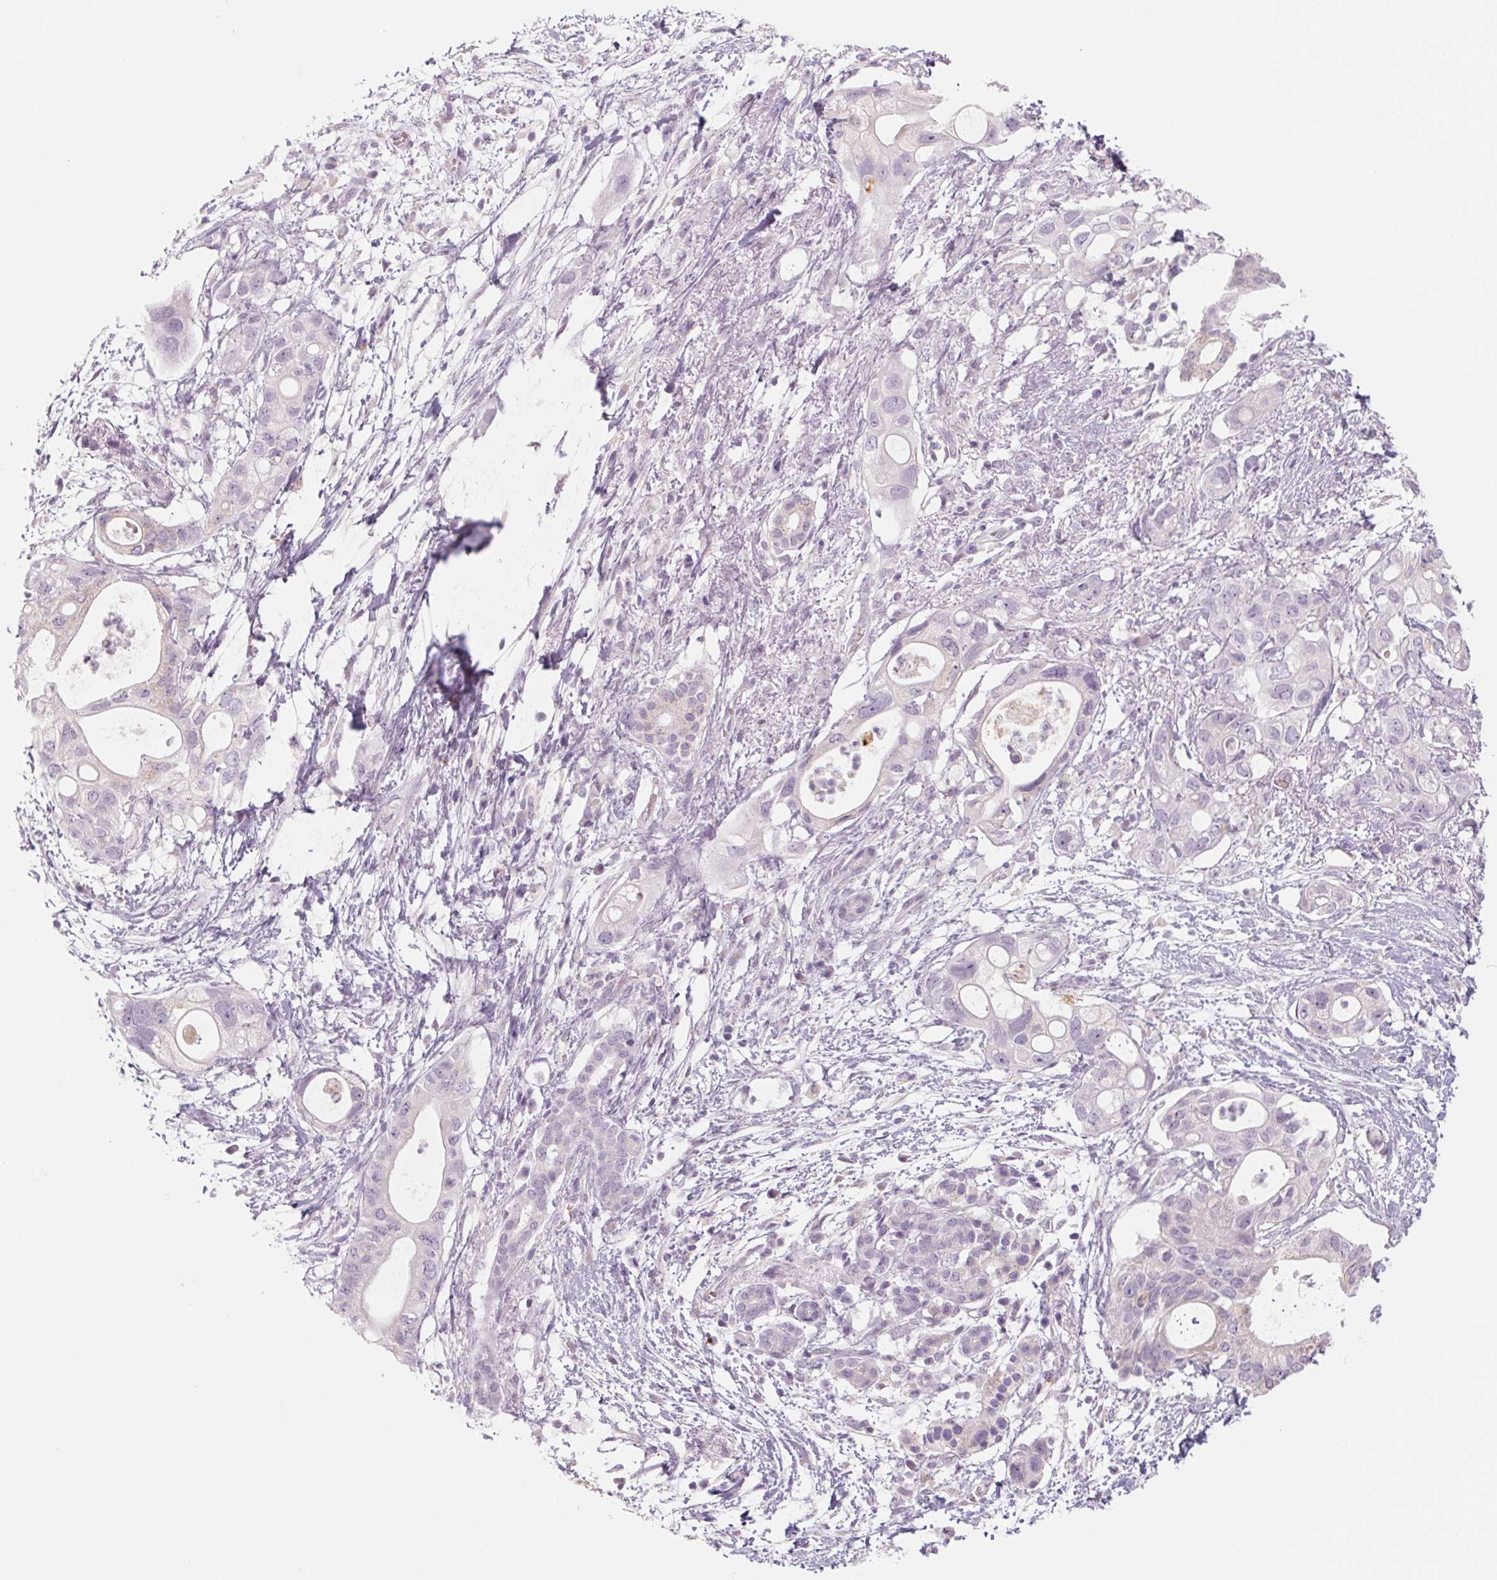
{"staining": {"intensity": "negative", "quantity": "none", "location": "none"}, "tissue": "pancreatic cancer", "cell_type": "Tumor cells", "image_type": "cancer", "snomed": [{"axis": "morphology", "description": "Adenocarcinoma, NOS"}, {"axis": "topography", "description": "Pancreas"}], "caption": "Protein analysis of adenocarcinoma (pancreatic) displays no significant positivity in tumor cells.", "gene": "POU1F1", "patient": {"sex": "female", "age": 72}}